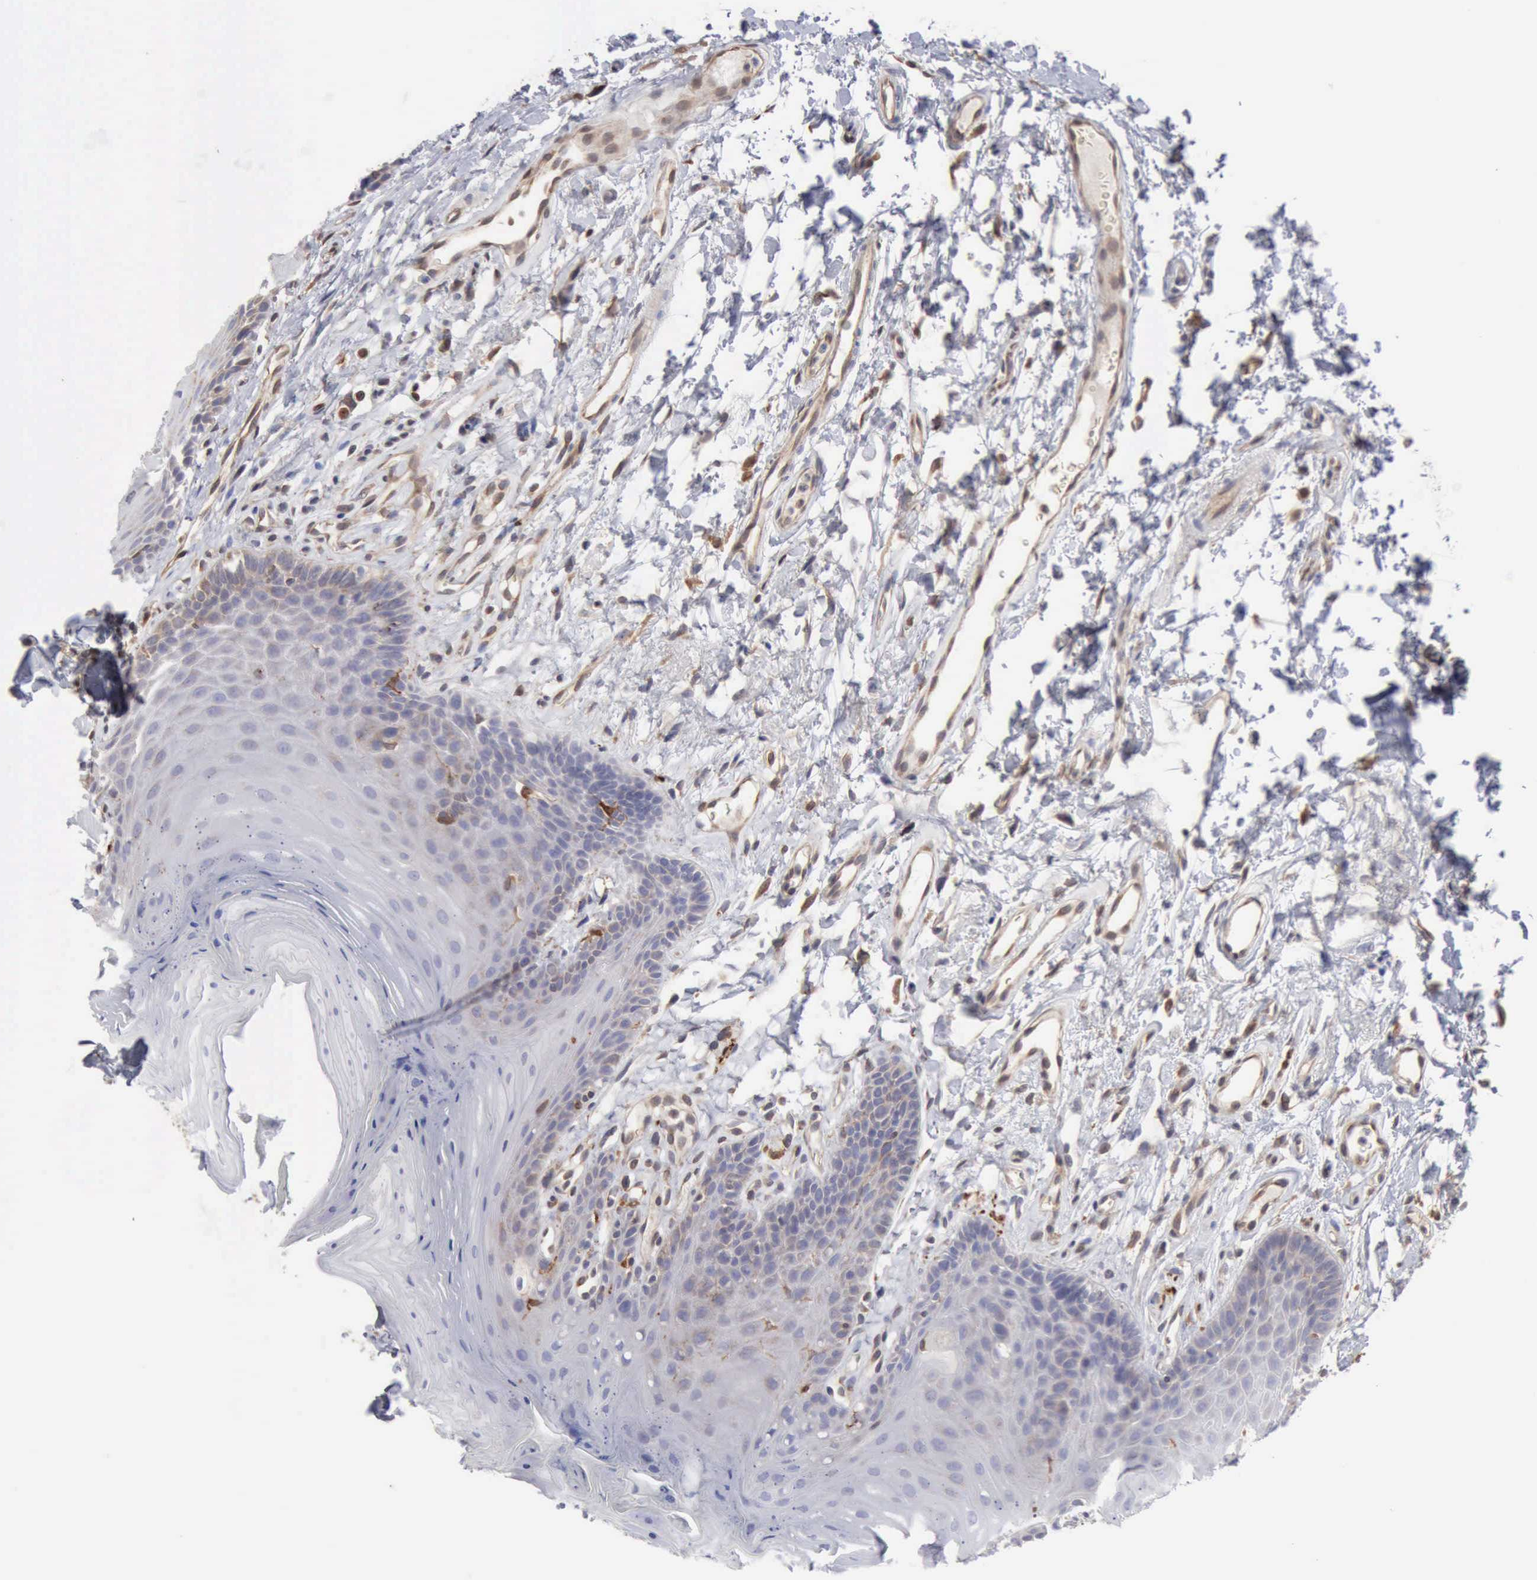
{"staining": {"intensity": "weak", "quantity": "<25%", "location": "cytoplasmic/membranous"}, "tissue": "oral mucosa", "cell_type": "Squamous epithelial cells", "image_type": "normal", "snomed": [{"axis": "morphology", "description": "Normal tissue, NOS"}, {"axis": "topography", "description": "Oral tissue"}], "caption": "DAB (3,3'-diaminobenzidine) immunohistochemical staining of benign human oral mucosa shows no significant expression in squamous epithelial cells. The staining is performed using DAB brown chromogen with nuclei counter-stained in using hematoxylin.", "gene": "APOL2", "patient": {"sex": "male", "age": 62}}